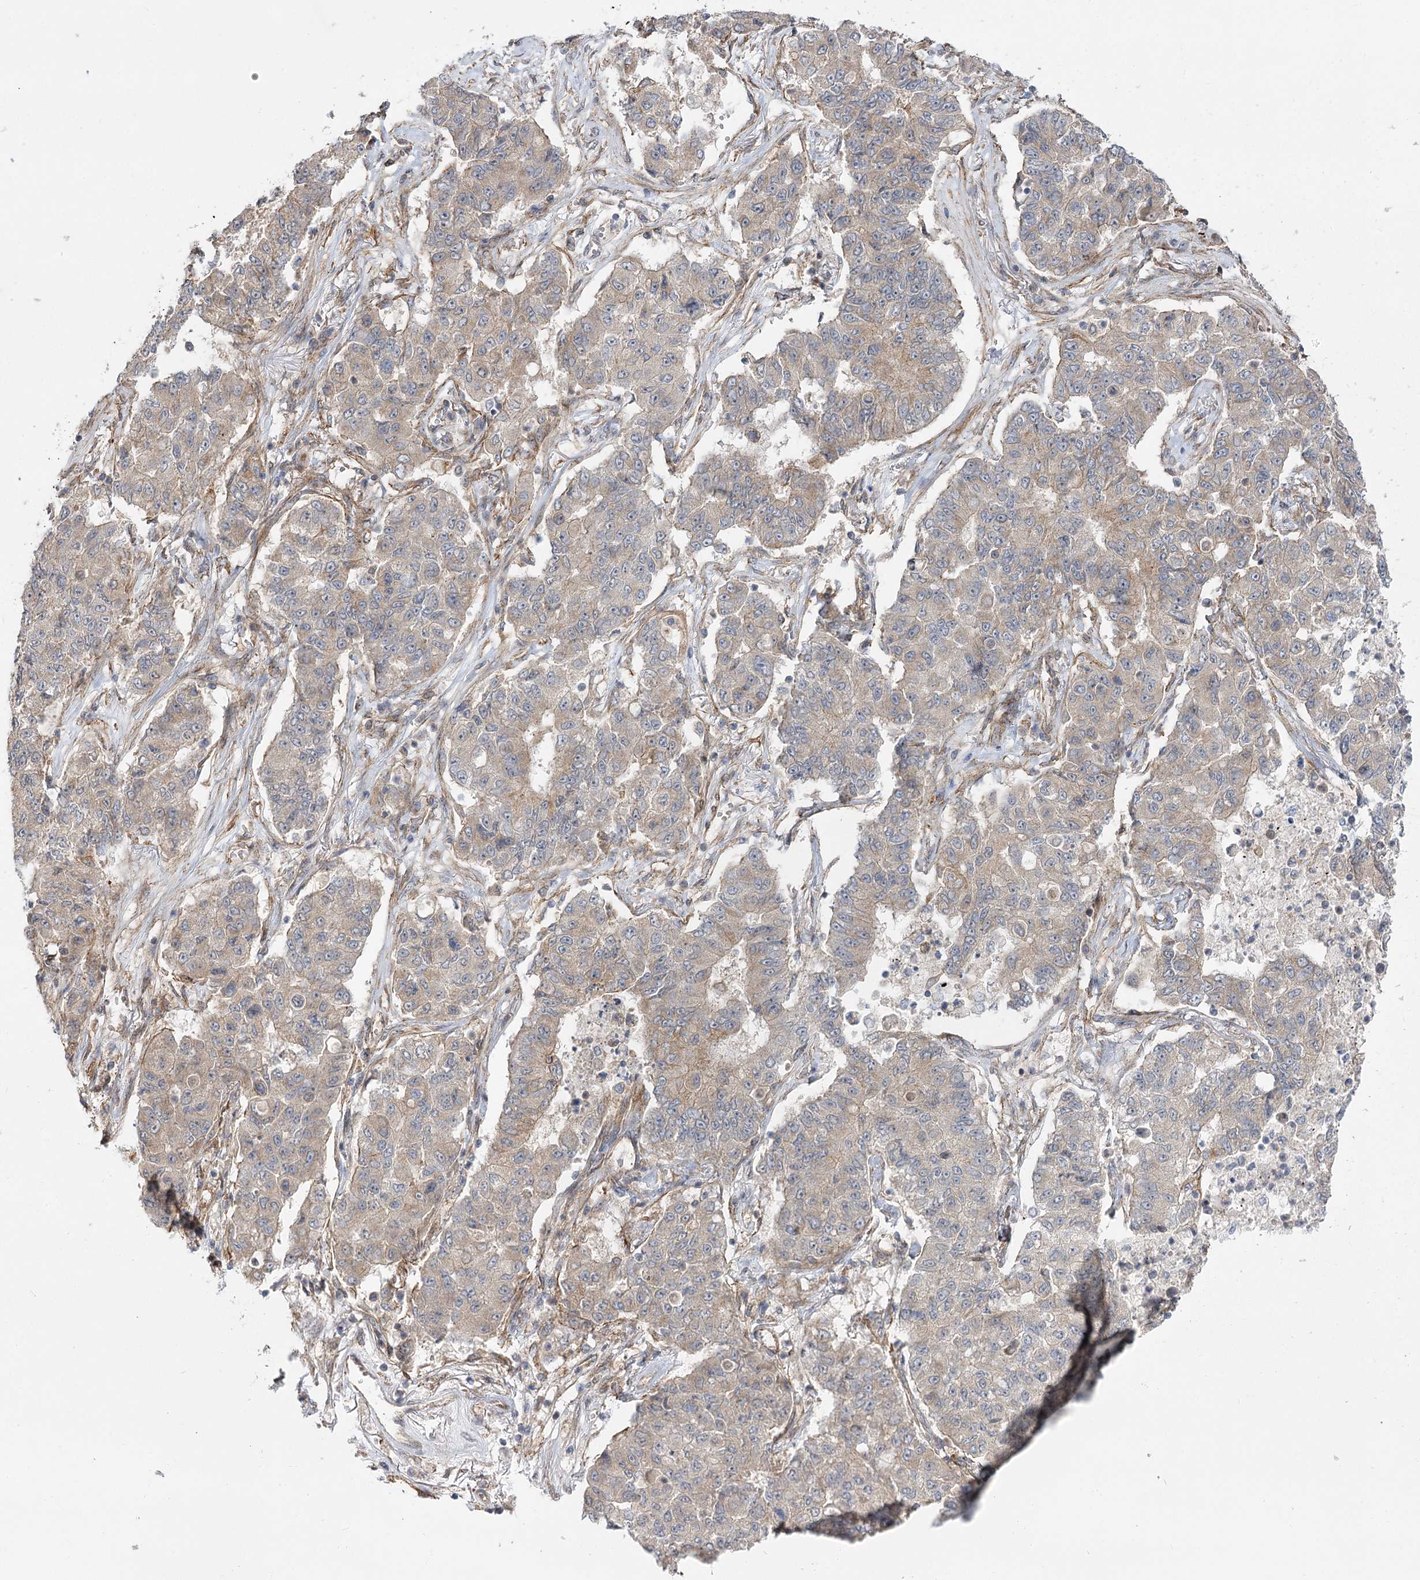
{"staining": {"intensity": "weak", "quantity": "<25%", "location": "cytoplasmic/membranous"}, "tissue": "lung cancer", "cell_type": "Tumor cells", "image_type": "cancer", "snomed": [{"axis": "morphology", "description": "Squamous cell carcinoma, NOS"}, {"axis": "topography", "description": "Lung"}], "caption": "Lung squamous cell carcinoma was stained to show a protein in brown. There is no significant expression in tumor cells. The staining is performed using DAB (3,3'-diaminobenzidine) brown chromogen with nuclei counter-stained in using hematoxylin.", "gene": "SH3BP5L", "patient": {"sex": "male", "age": 74}}